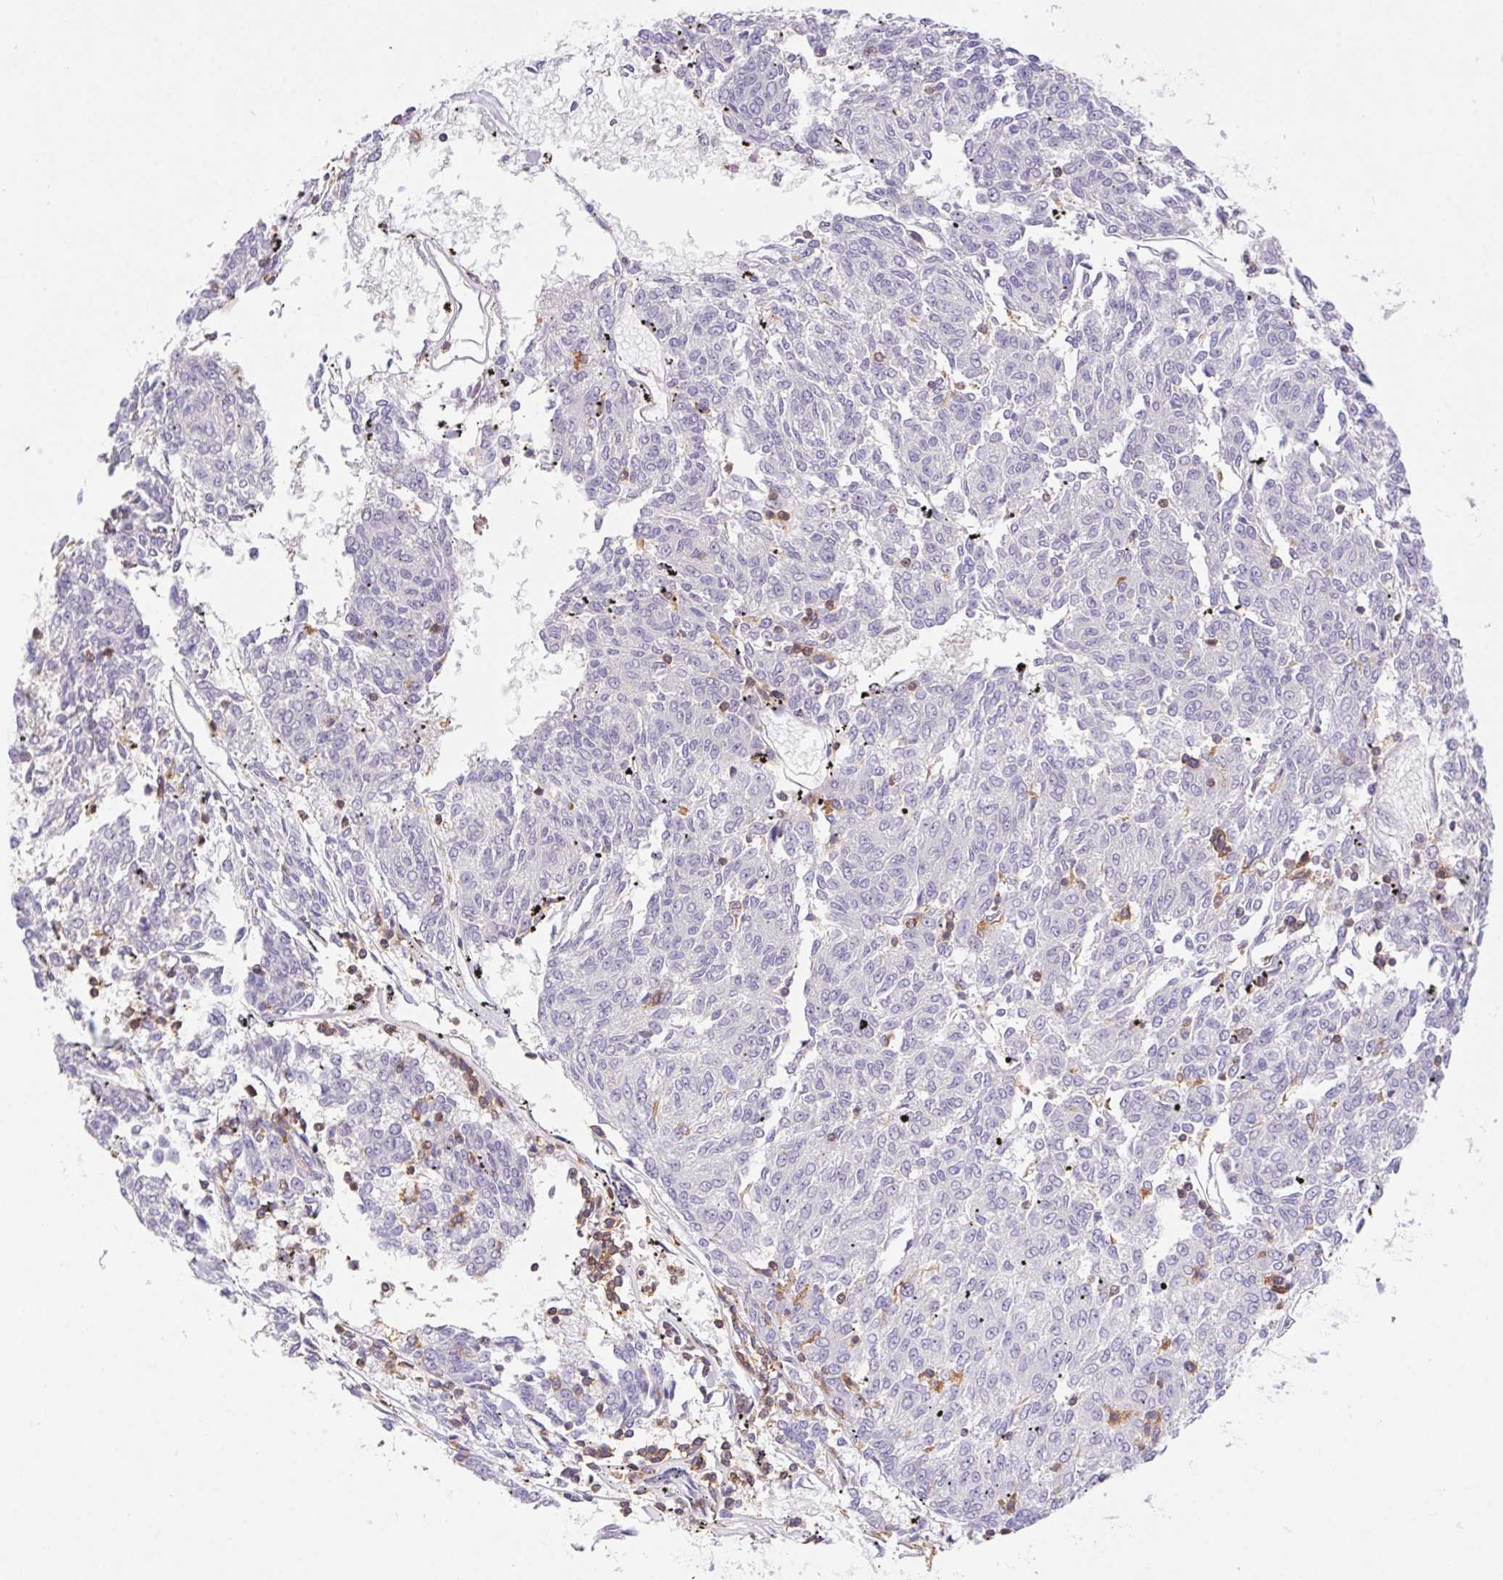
{"staining": {"intensity": "negative", "quantity": "none", "location": "none"}, "tissue": "melanoma", "cell_type": "Tumor cells", "image_type": "cancer", "snomed": [{"axis": "morphology", "description": "Malignant melanoma, NOS"}, {"axis": "topography", "description": "Skin"}], "caption": "Immunohistochemistry (IHC) of human malignant melanoma displays no positivity in tumor cells.", "gene": "APBB1IP", "patient": {"sex": "female", "age": 72}}